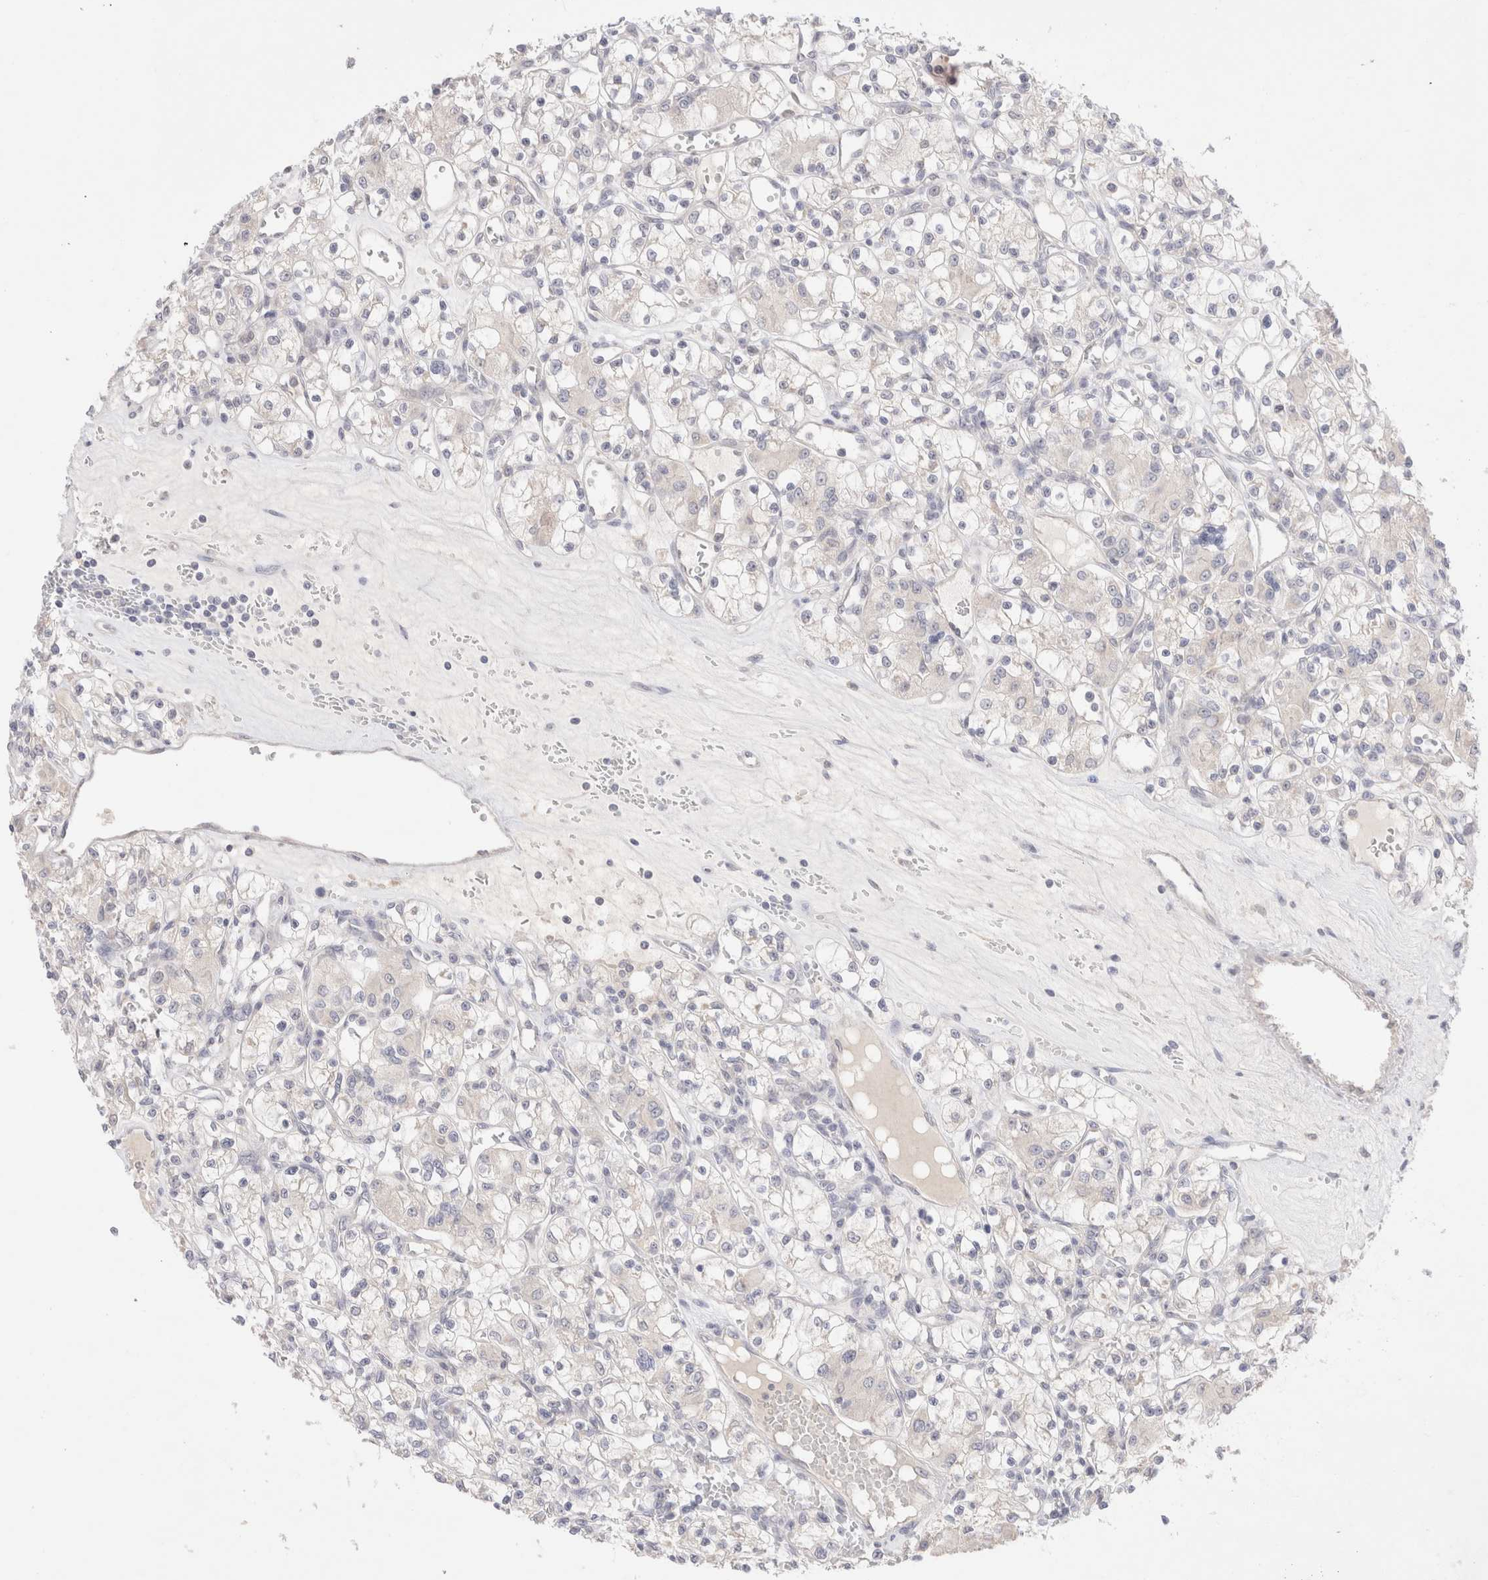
{"staining": {"intensity": "negative", "quantity": "none", "location": "none"}, "tissue": "renal cancer", "cell_type": "Tumor cells", "image_type": "cancer", "snomed": [{"axis": "morphology", "description": "Adenocarcinoma, NOS"}, {"axis": "topography", "description": "Kidney"}], "caption": "Immunohistochemical staining of renal cancer (adenocarcinoma) displays no significant expression in tumor cells.", "gene": "SPATA20", "patient": {"sex": "female", "age": 59}}